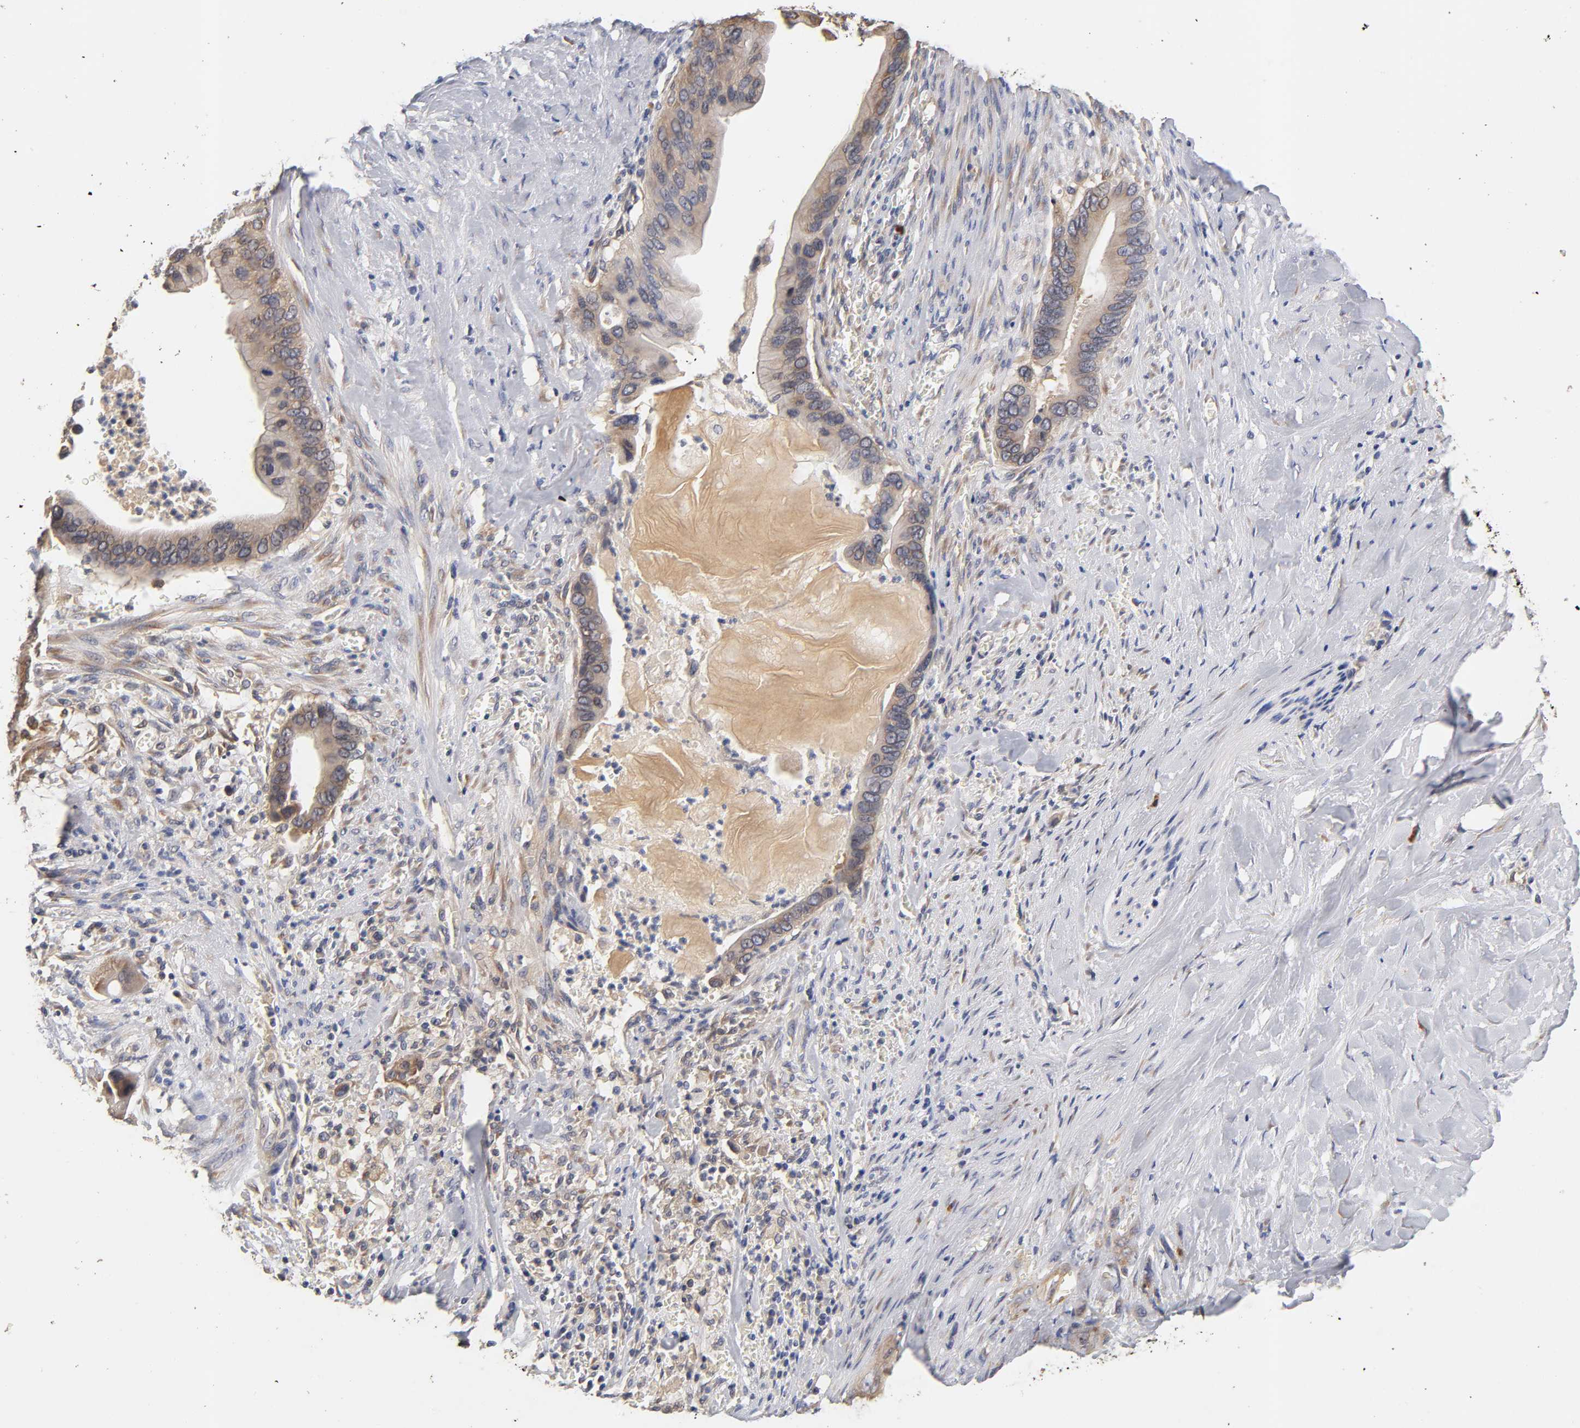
{"staining": {"intensity": "moderate", "quantity": ">75%", "location": "cytoplasmic/membranous"}, "tissue": "pancreatic cancer", "cell_type": "Tumor cells", "image_type": "cancer", "snomed": [{"axis": "morphology", "description": "Adenocarcinoma, NOS"}, {"axis": "topography", "description": "Pancreas"}], "caption": "IHC (DAB) staining of pancreatic cancer (adenocarcinoma) displays moderate cytoplasmic/membranous protein expression in approximately >75% of tumor cells.", "gene": "RPS29", "patient": {"sex": "male", "age": 59}}